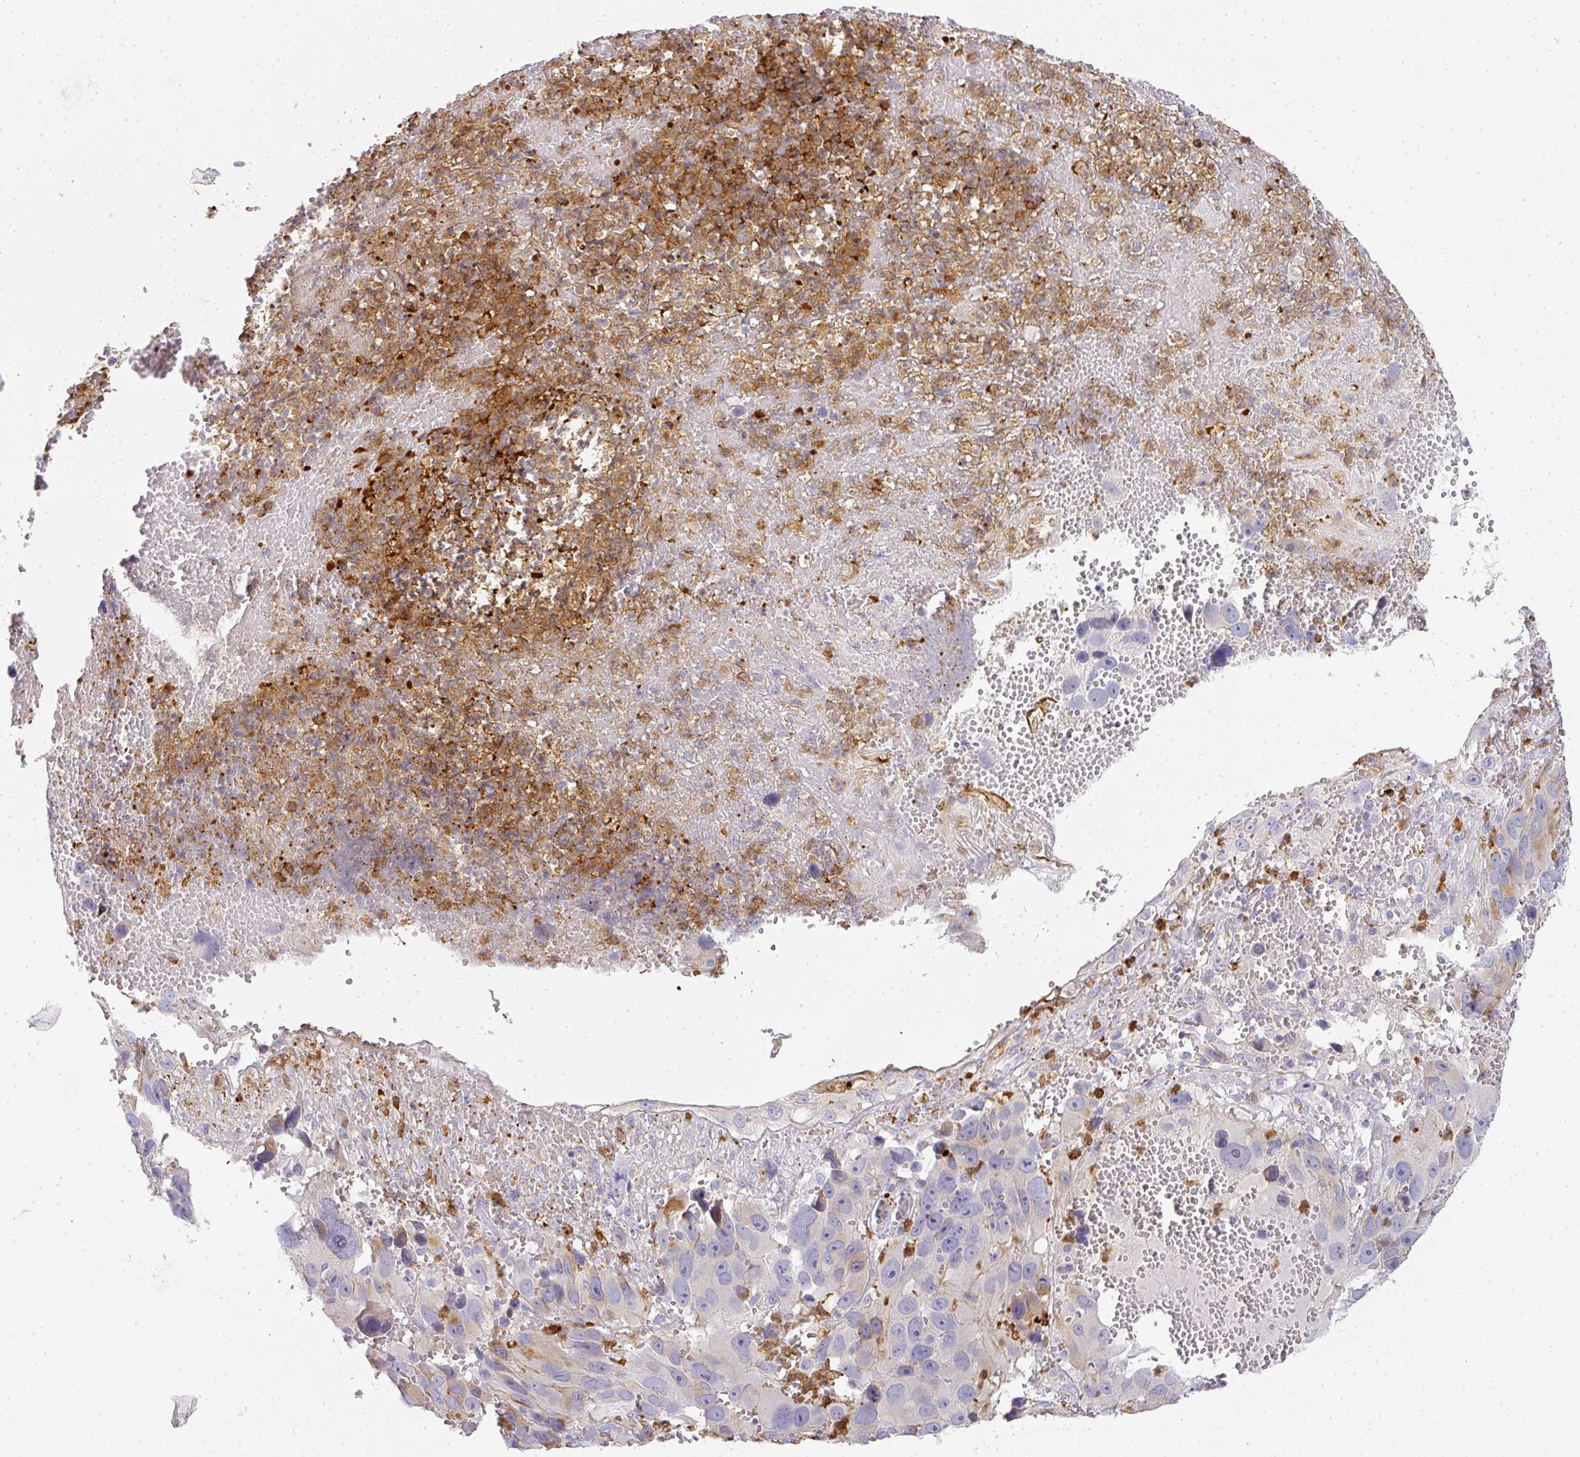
{"staining": {"intensity": "negative", "quantity": "none", "location": "none"}, "tissue": "melanoma", "cell_type": "Tumor cells", "image_type": "cancer", "snomed": [{"axis": "morphology", "description": "Malignant melanoma, NOS"}, {"axis": "topography", "description": "Skin"}], "caption": "High power microscopy image of an immunohistochemistry (IHC) photomicrograph of melanoma, revealing no significant expression in tumor cells.", "gene": "HHEX", "patient": {"sex": "male", "age": 84}}